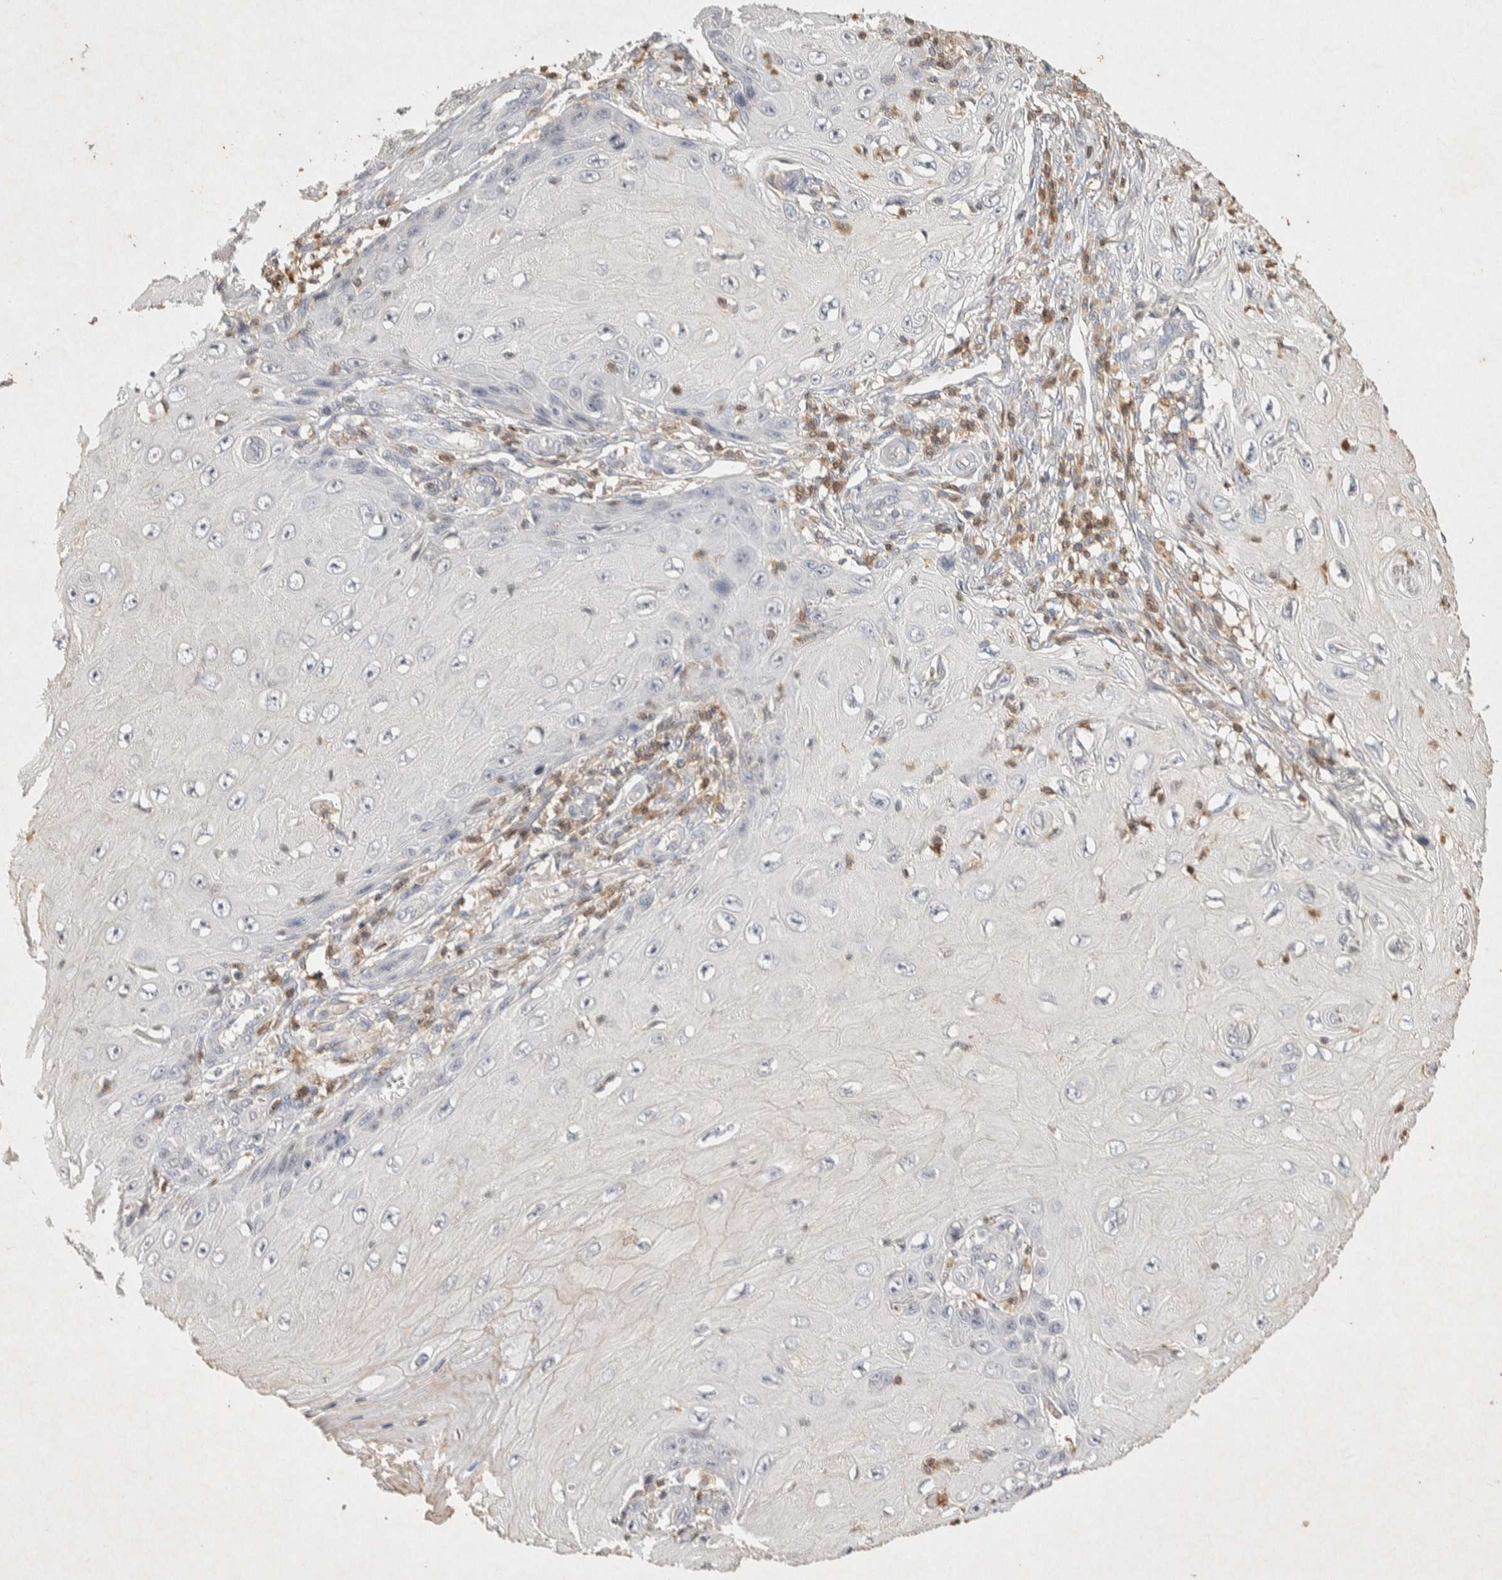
{"staining": {"intensity": "negative", "quantity": "none", "location": "none"}, "tissue": "skin cancer", "cell_type": "Tumor cells", "image_type": "cancer", "snomed": [{"axis": "morphology", "description": "Squamous cell carcinoma, NOS"}, {"axis": "topography", "description": "Skin"}], "caption": "Immunohistochemistry (IHC) photomicrograph of neoplastic tissue: human squamous cell carcinoma (skin) stained with DAB exhibits no significant protein positivity in tumor cells.", "gene": "RAC2", "patient": {"sex": "female", "age": 73}}